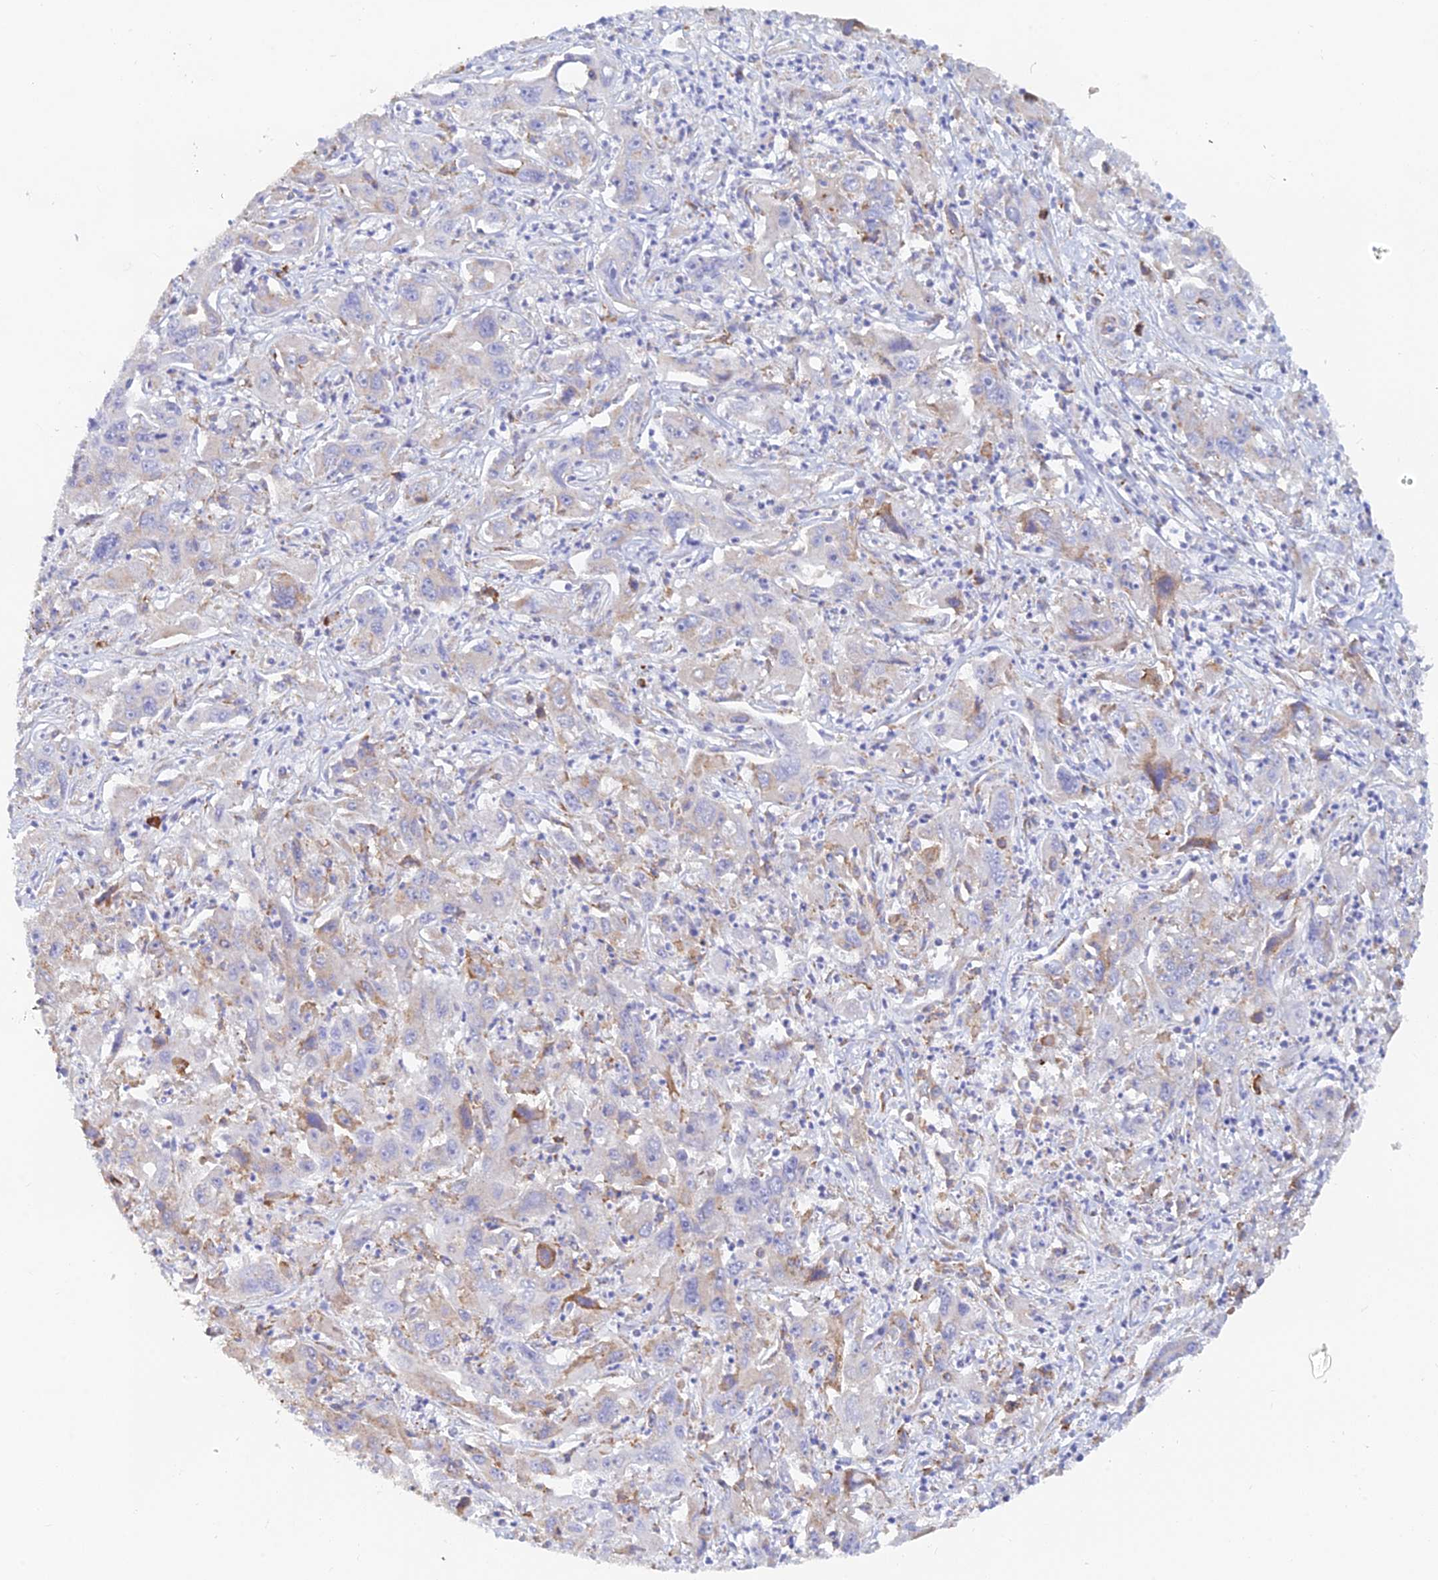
{"staining": {"intensity": "weak", "quantity": "<25%", "location": "cytoplasmic/membranous"}, "tissue": "liver cancer", "cell_type": "Tumor cells", "image_type": "cancer", "snomed": [{"axis": "morphology", "description": "Carcinoma, Hepatocellular, NOS"}, {"axis": "topography", "description": "Liver"}], "caption": "DAB (3,3'-diaminobenzidine) immunohistochemical staining of hepatocellular carcinoma (liver) reveals no significant staining in tumor cells.", "gene": "WDR35", "patient": {"sex": "male", "age": 63}}